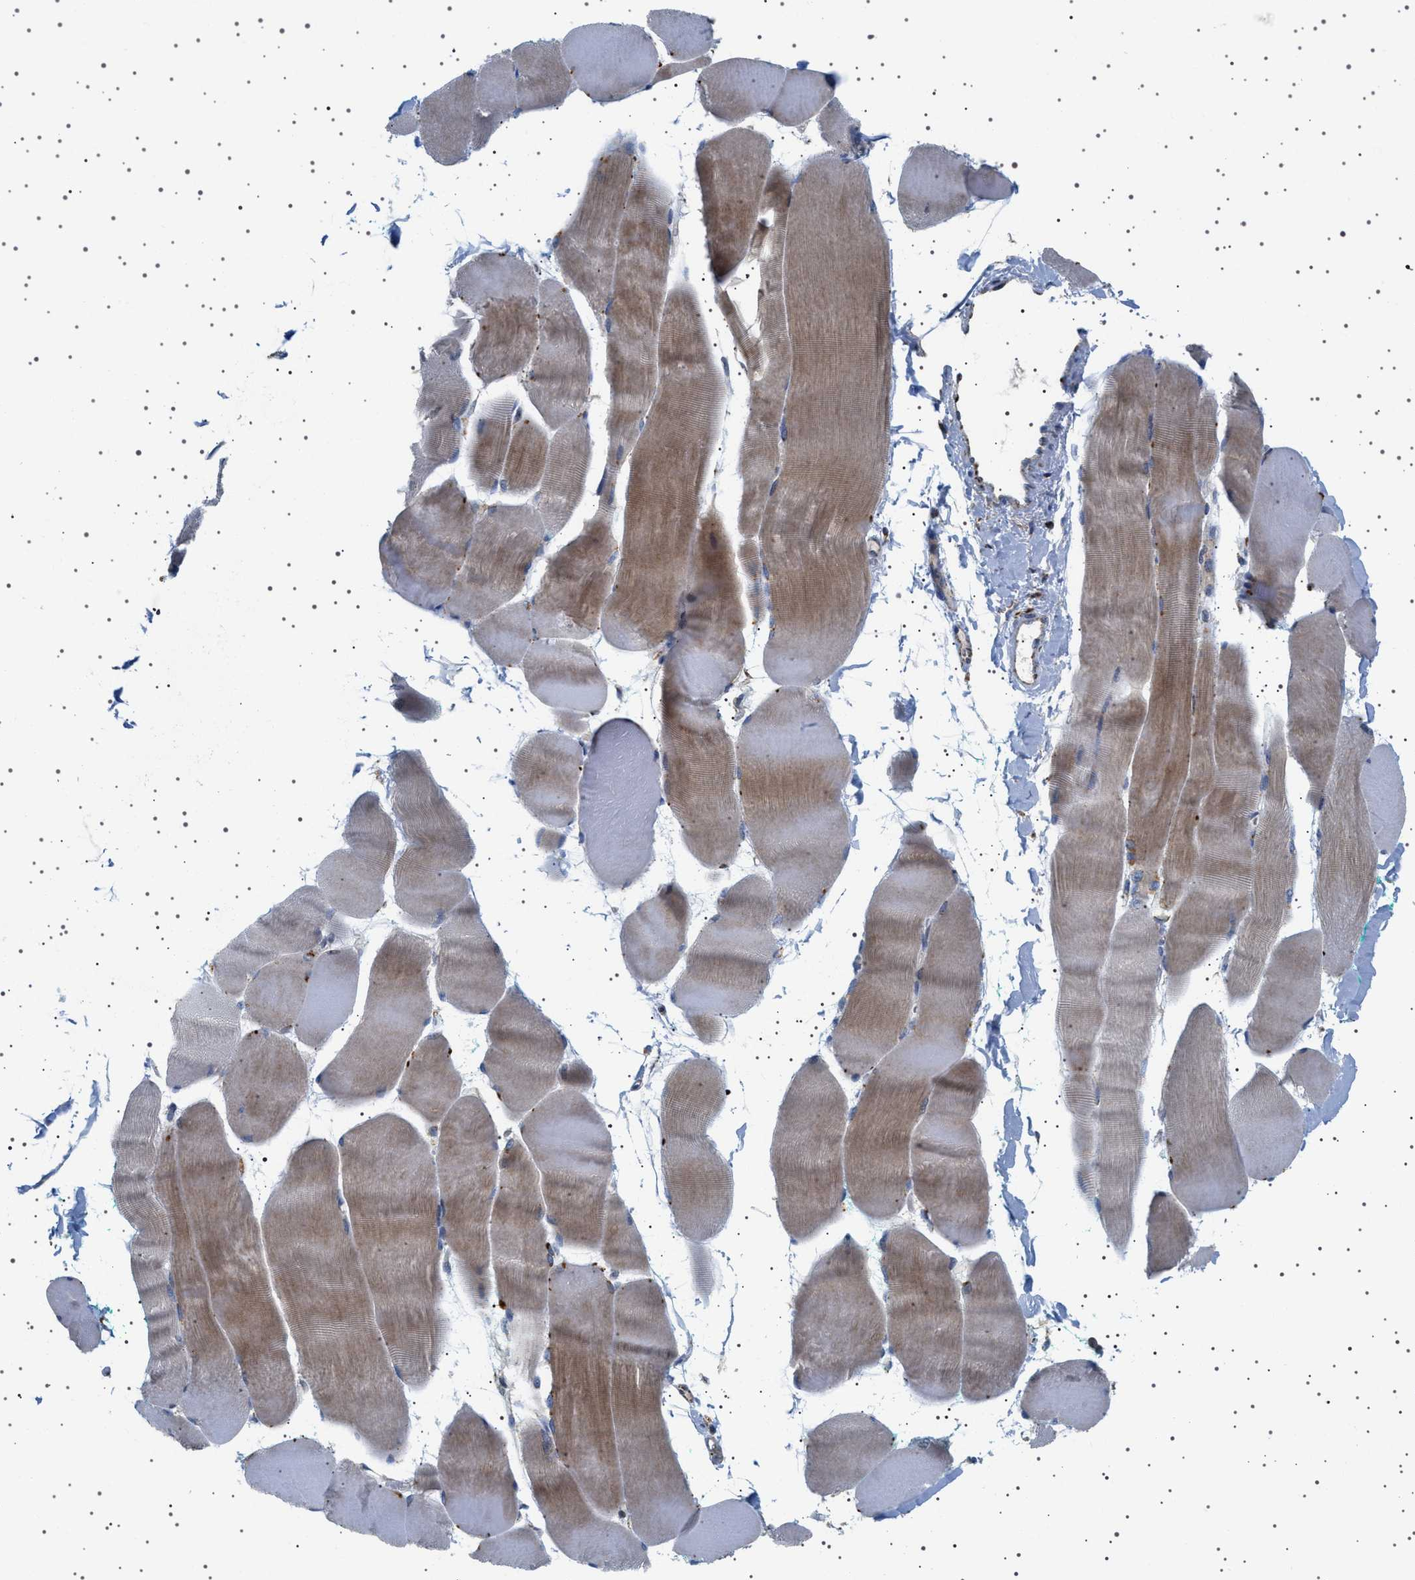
{"staining": {"intensity": "moderate", "quantity": "25%-75%", "location": "cytoplasmic/membranous"}, "tissue": "skeletal muscle", "cell_type": "Myocytes", "image_type": "normal", "snomed": [{"axis": "morphology", "description": "Normal tissue, NOS"}, {"axis": "morphology", "description": "Squamous cell carcinoma, NOS"}, {"axis": "topography", "description": "Skeletal muscle"}], "caption": "Protein expression analysis of normal skeletal muscle displays moderate cytoplasmic/membranous positivity in about 25%-75% of myocytes.", "gene": "UBXN8", "patient": {"sex": "male", "age": 51}}